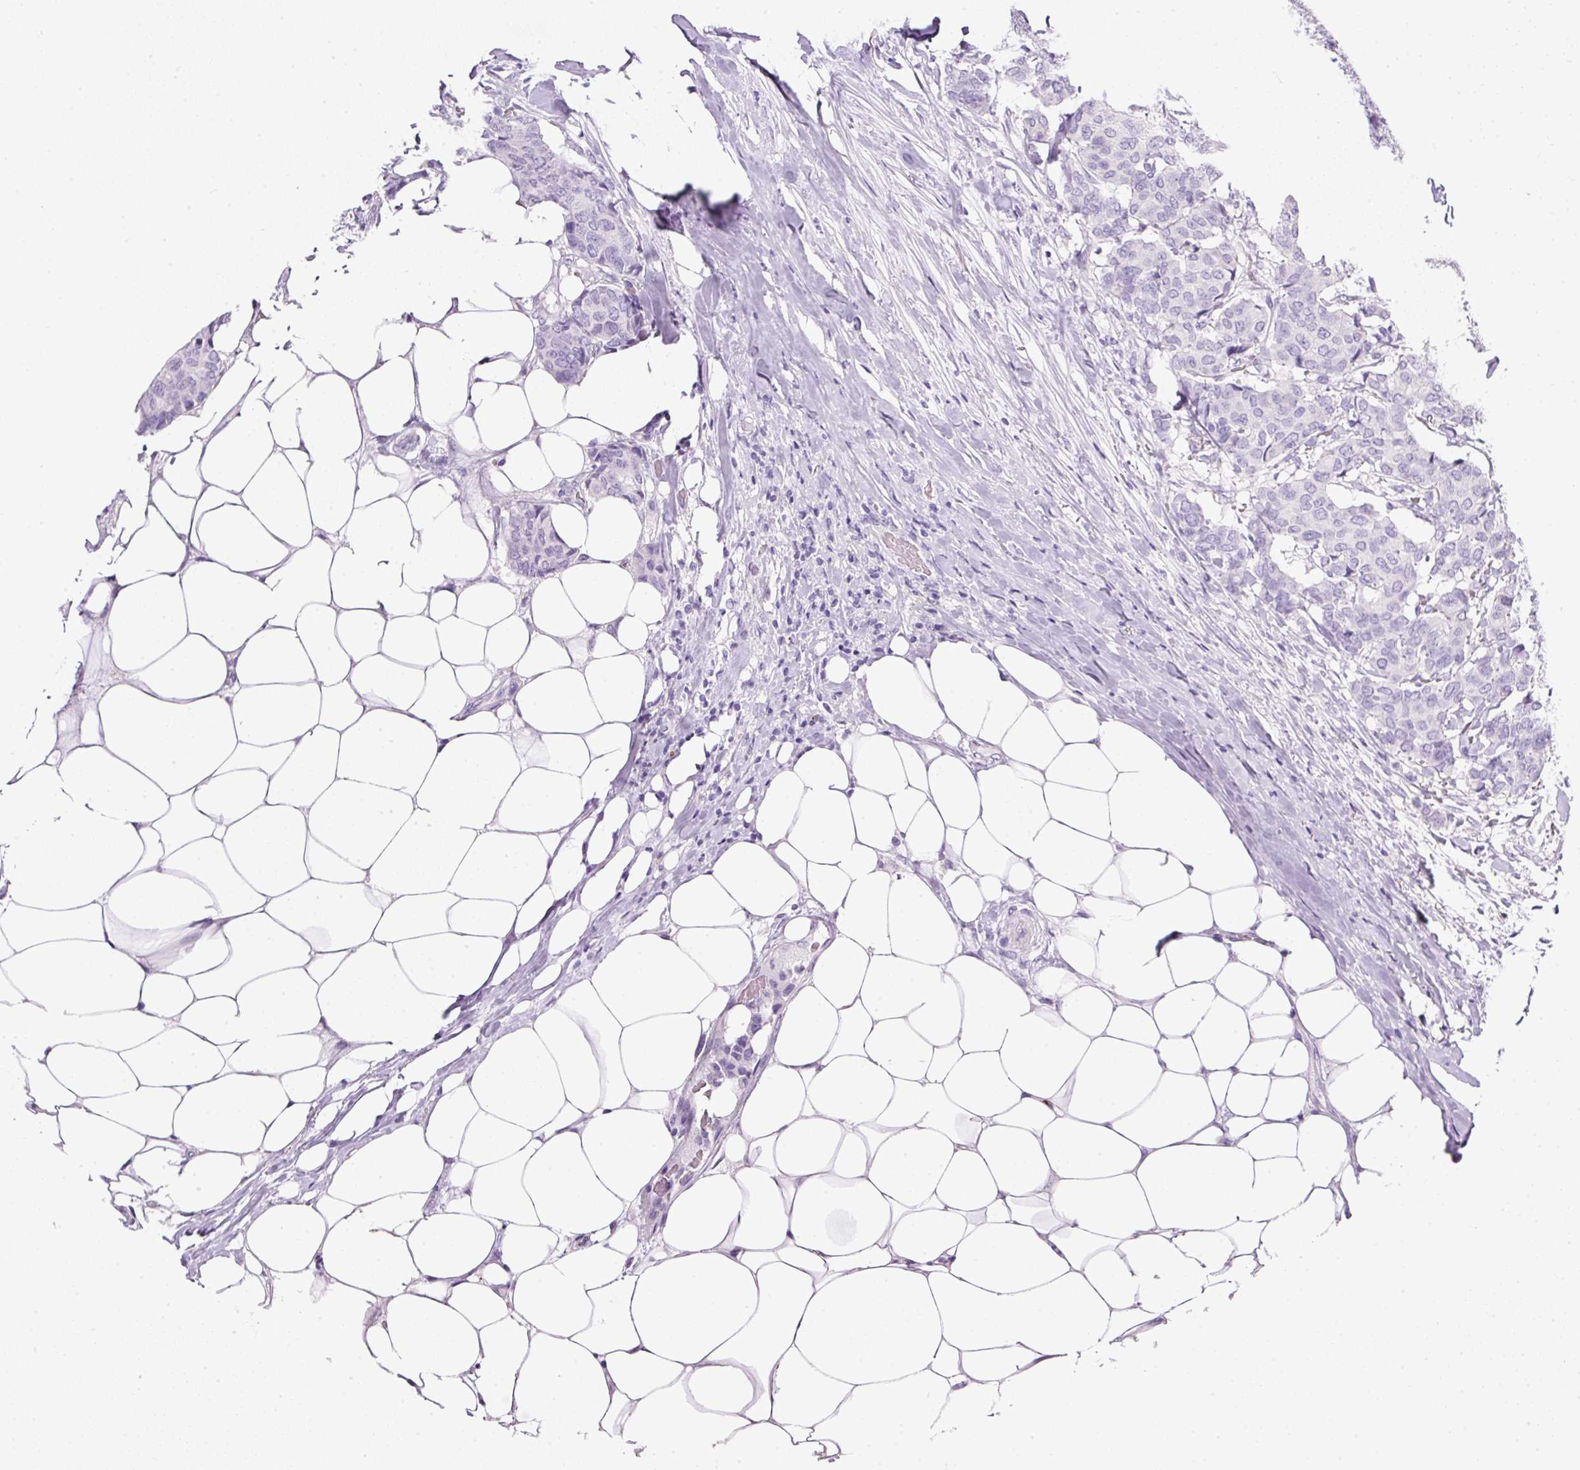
{"staining": {"intensity": "negative", "quantity": "none", "location": "none"}, "tissue": "breast cancer", "cell_type": "Tumor cells", "image_type": "cancer", "snomed": [{"axis": "morphology", "description": "Duct carcinoma"}, {"axis": "topography", "description": "Breast"}], "caption": "This is a photomicrograph of immunohistochemistry (IHC) staining of breast infiltrating ductal carcinoma, which shows no staining in tumor cells.", "gene": "BSND", "patient": {"sex": "female", "age": 75}}